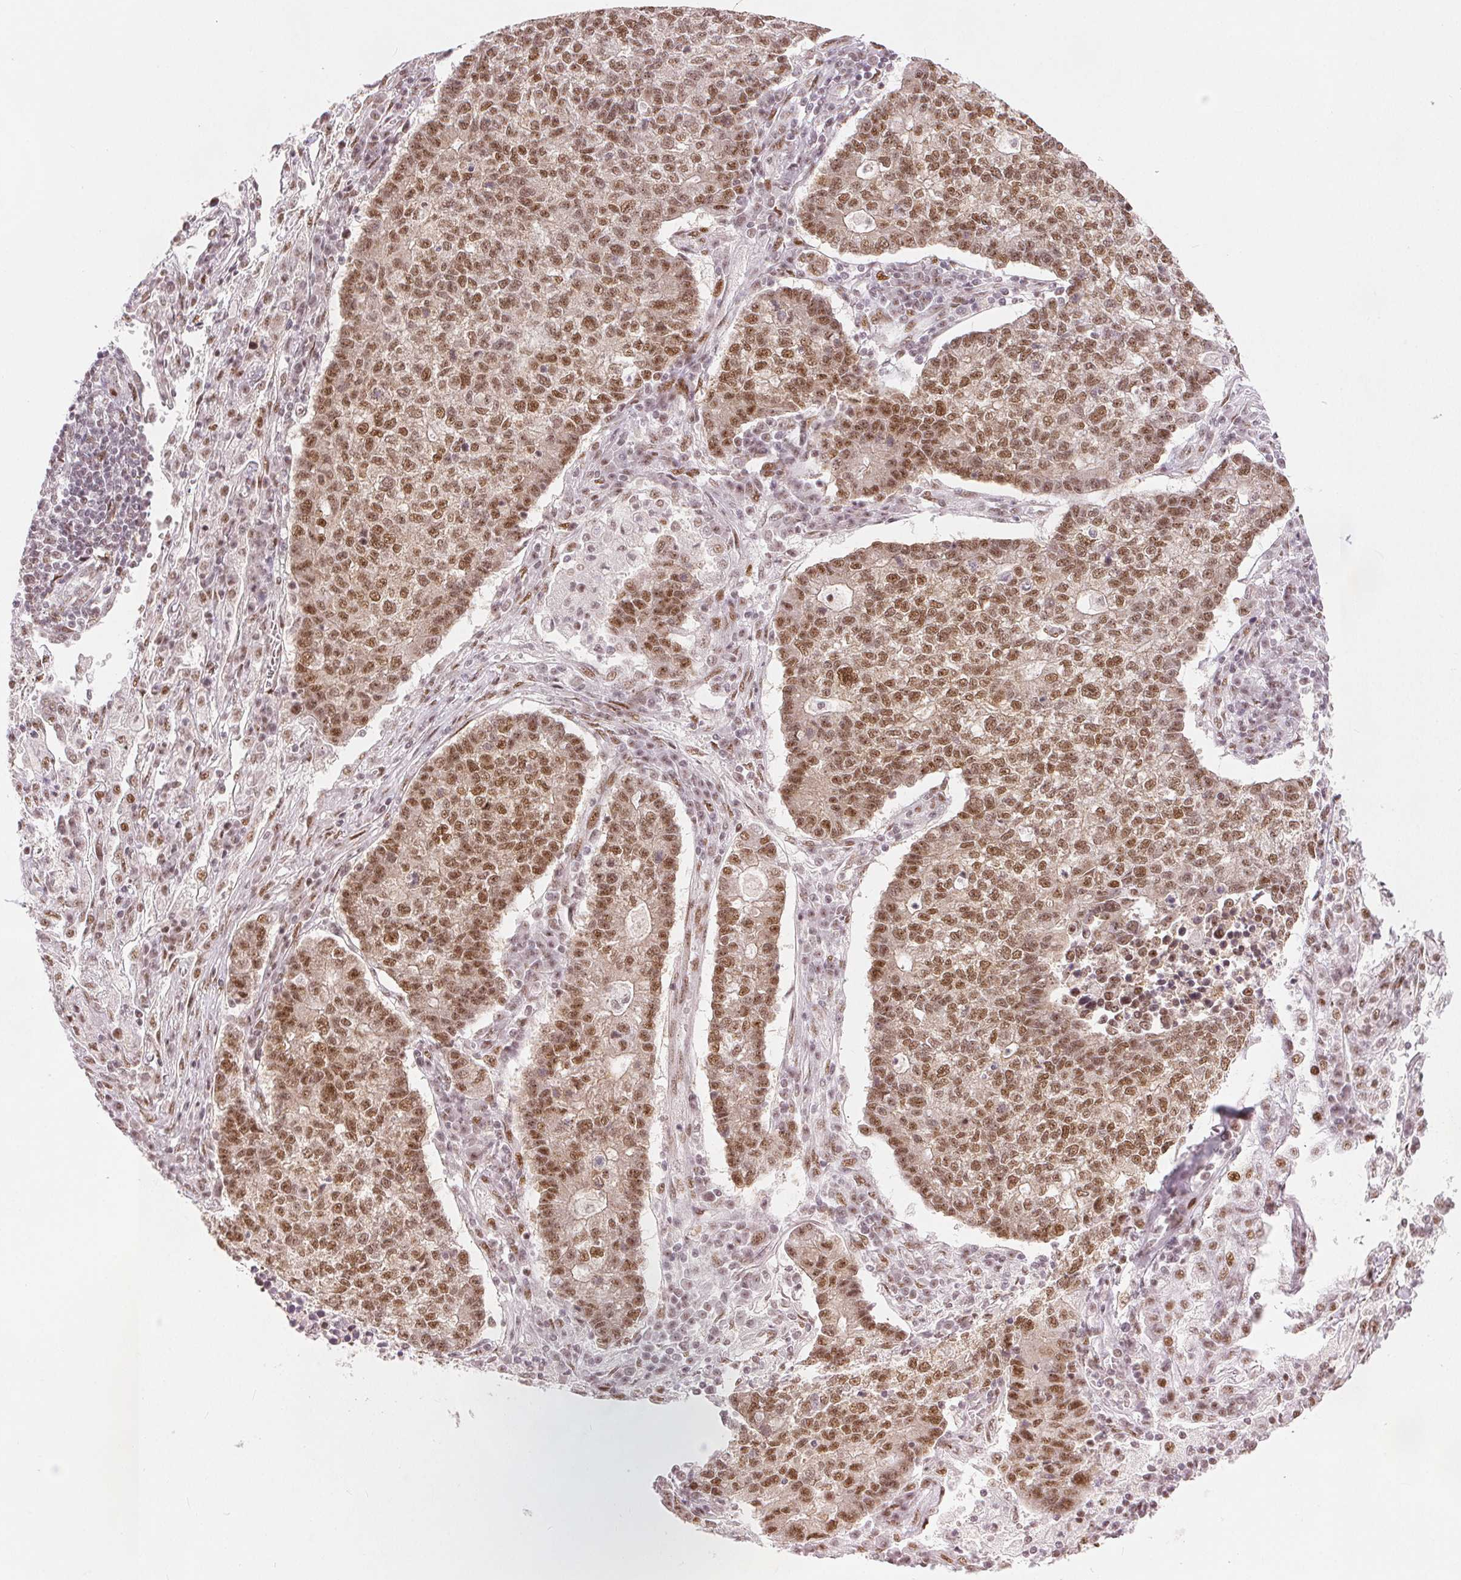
{"staining": {"intensity": "moderate", "quantity": ">75%", "location": "nuclear"}, "tissue": "lung cancer", "cell_type": "Tumor cells", "image_type": "cancer", "snomed": [{"axis": "morphology", "description": "Adenocarcinoma, NOS"}, {"axis": "topography", "description": "Lung"}], "caption": "DAB immunohistochemical staining of adenocarcinoma (lung) displays moderate nuclear protein expression in approximately >75% of tumor cells. Using DAB (3,3'-diaminobenzidine) (brown) and hematoxylin (blue) stains, captured at high magnification using brightfield microscopy.", "gene": "ZNF703", "patient": {"sex": "male", "age": 57}}